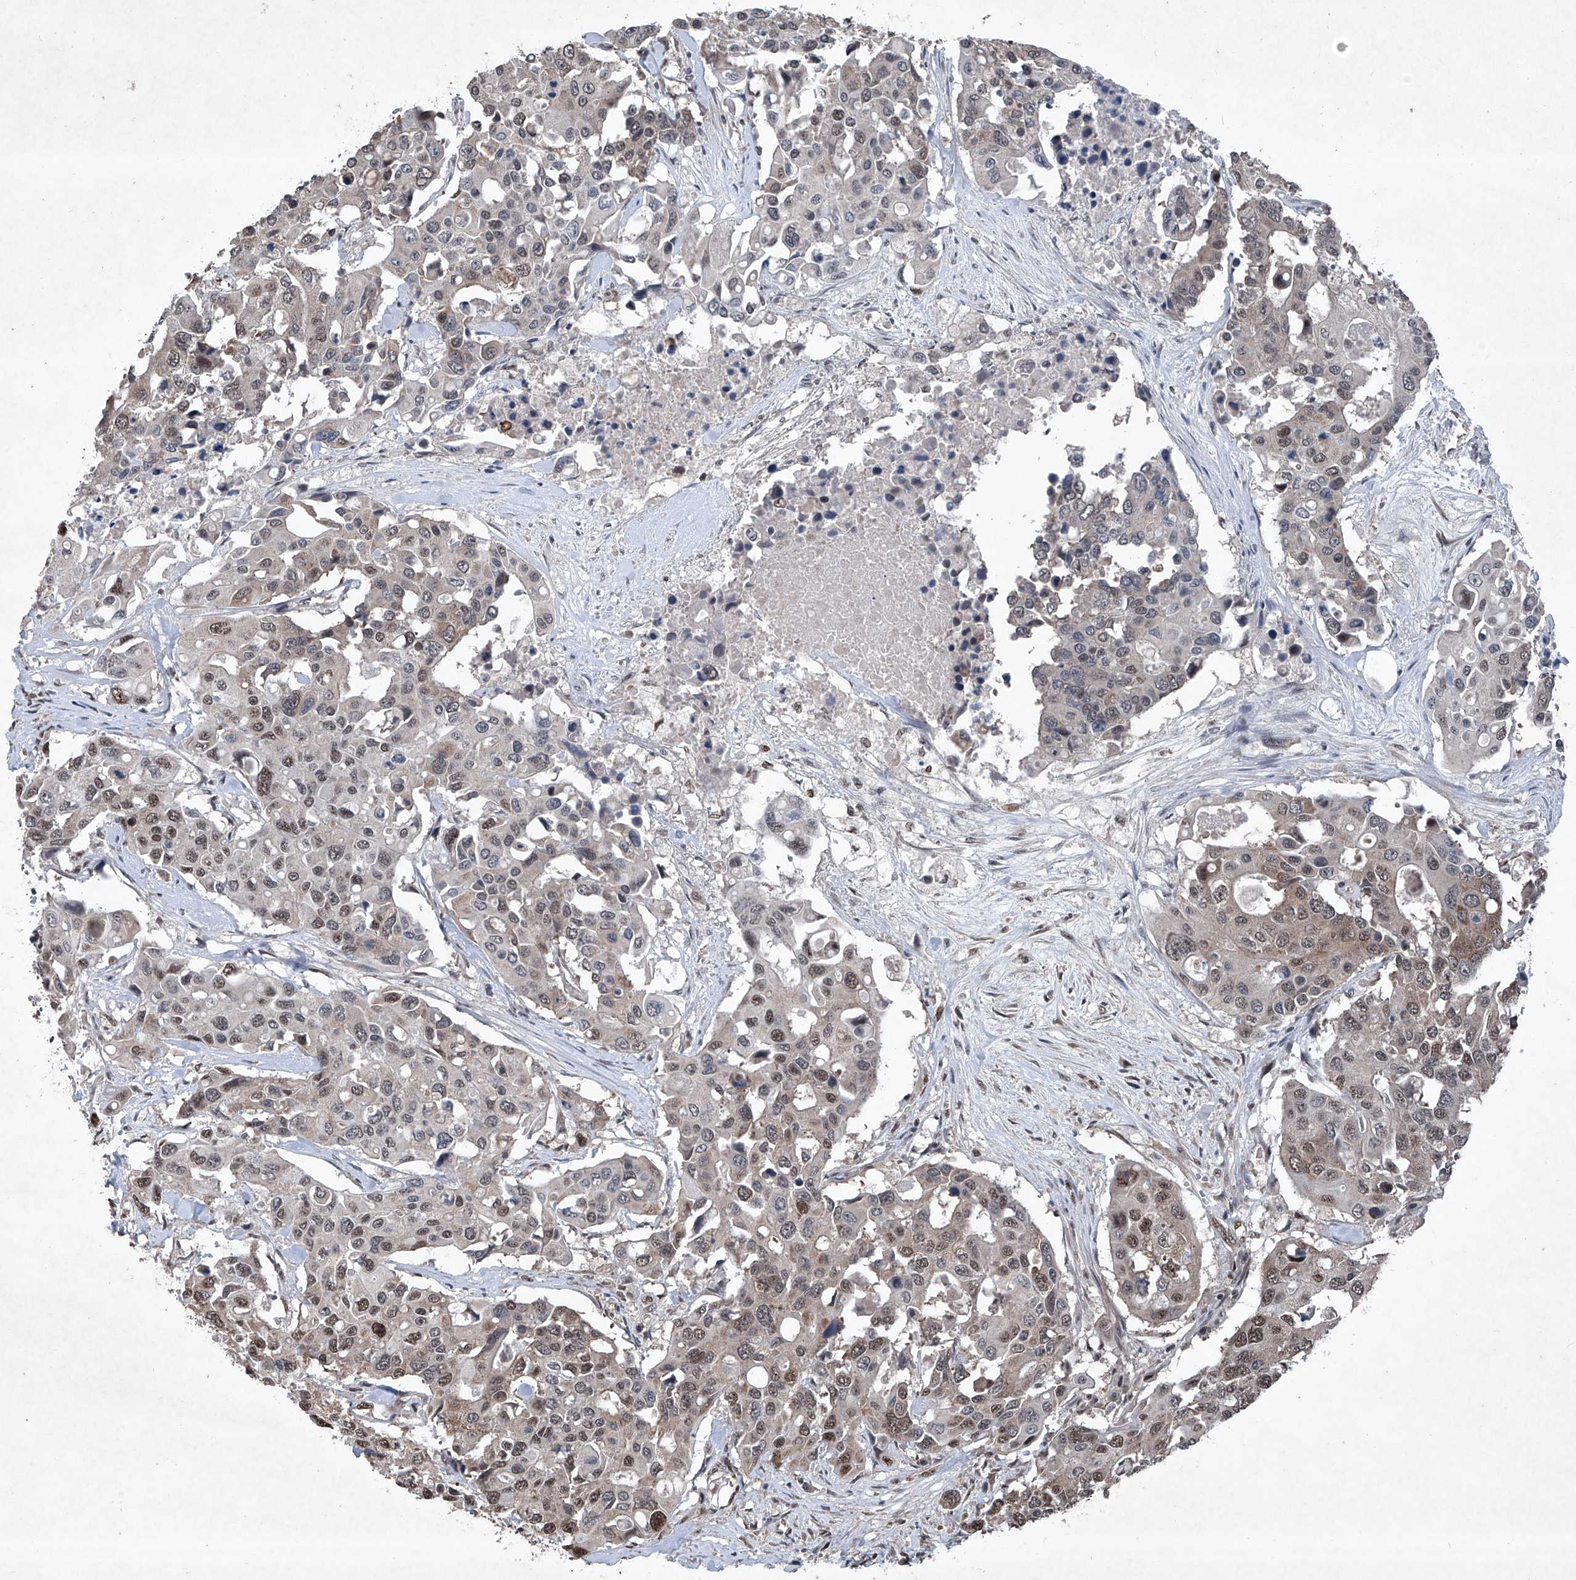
{"staining": {"intensity": "moderate", "quantity": ">75%", "location": "nuclear"}, "tissue": "colorectal cancer", "cell_type": "Tumor cells", "image_type": "cancer", "snomed": [{"axis": "morphology", "description": "Adenocarcinoma, NOS"}, {"axis": "topography", "description": "Colon"}], "caption": "High-magnification brightfield microscopy of colorectal cancer (adenocarcinoma) stained with DAB (brown) and counterstained with hematoxylin (blue). tumor cells exhibit moderate nuclear expression is identified in approximately>75% of cells. Ihc stains the protein in brown and the nuclei are stained blue.", "gene": "DDX39B", "patient": {"sex": "male", "age": 77}}